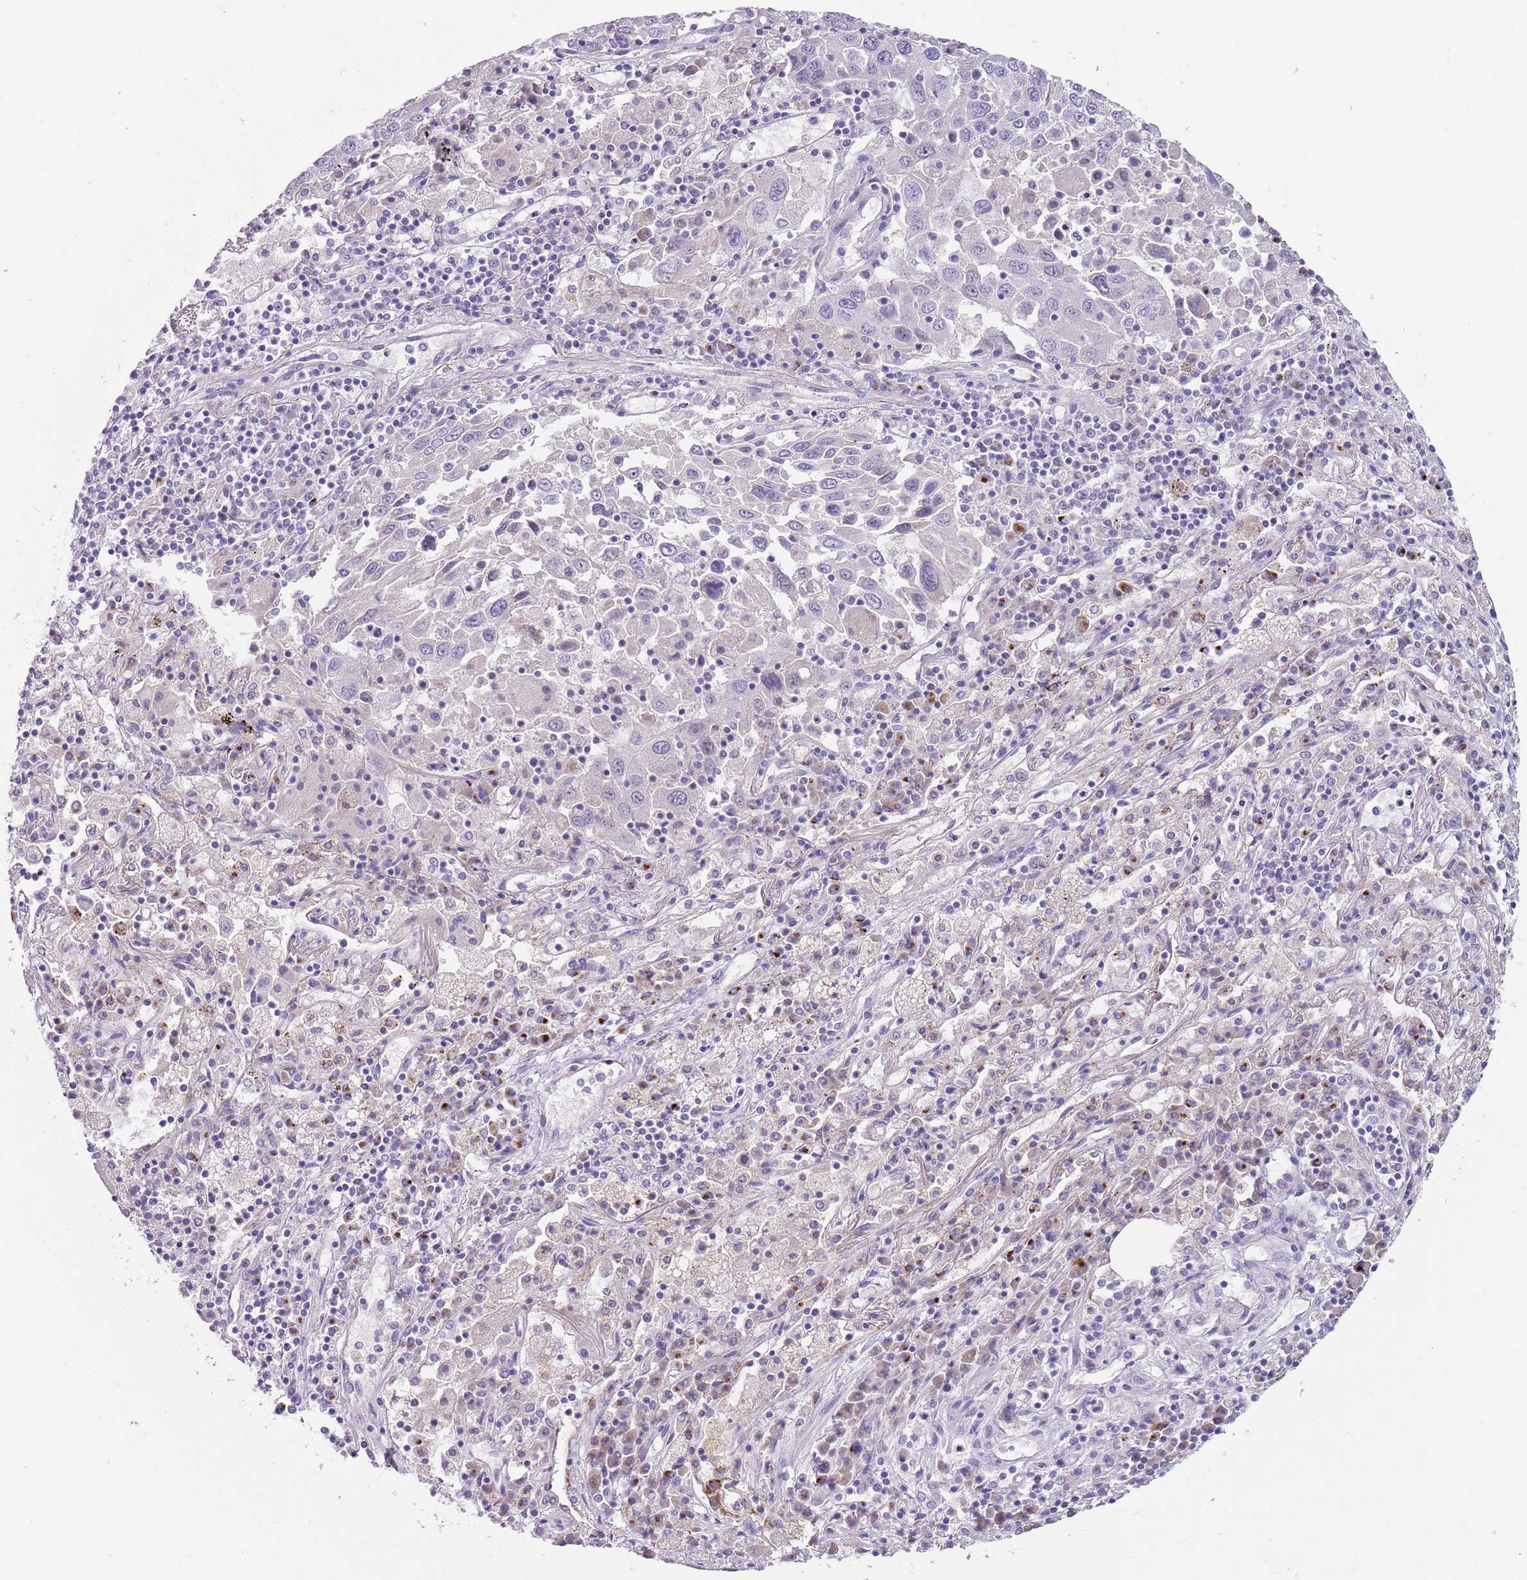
{"staining": {"intensity": "negative", "quantity": "none", "location": "none"}, "tissue": "lung cancer", "cell_type": "Tumor cells", "image_type": "cancer", "snomed": [{"axis": "morphology", "description": "Squamous cell carcinoma, NOS"}, {"axis": "topography", "description": "Lung"}], "caption": "The IHC photomicrograph has no significant staining in tumor cells of squamous cell carcinoma (lung) tissue.", "gene": "C2CD3", "patient": {"sex": "male", "age": 65}}